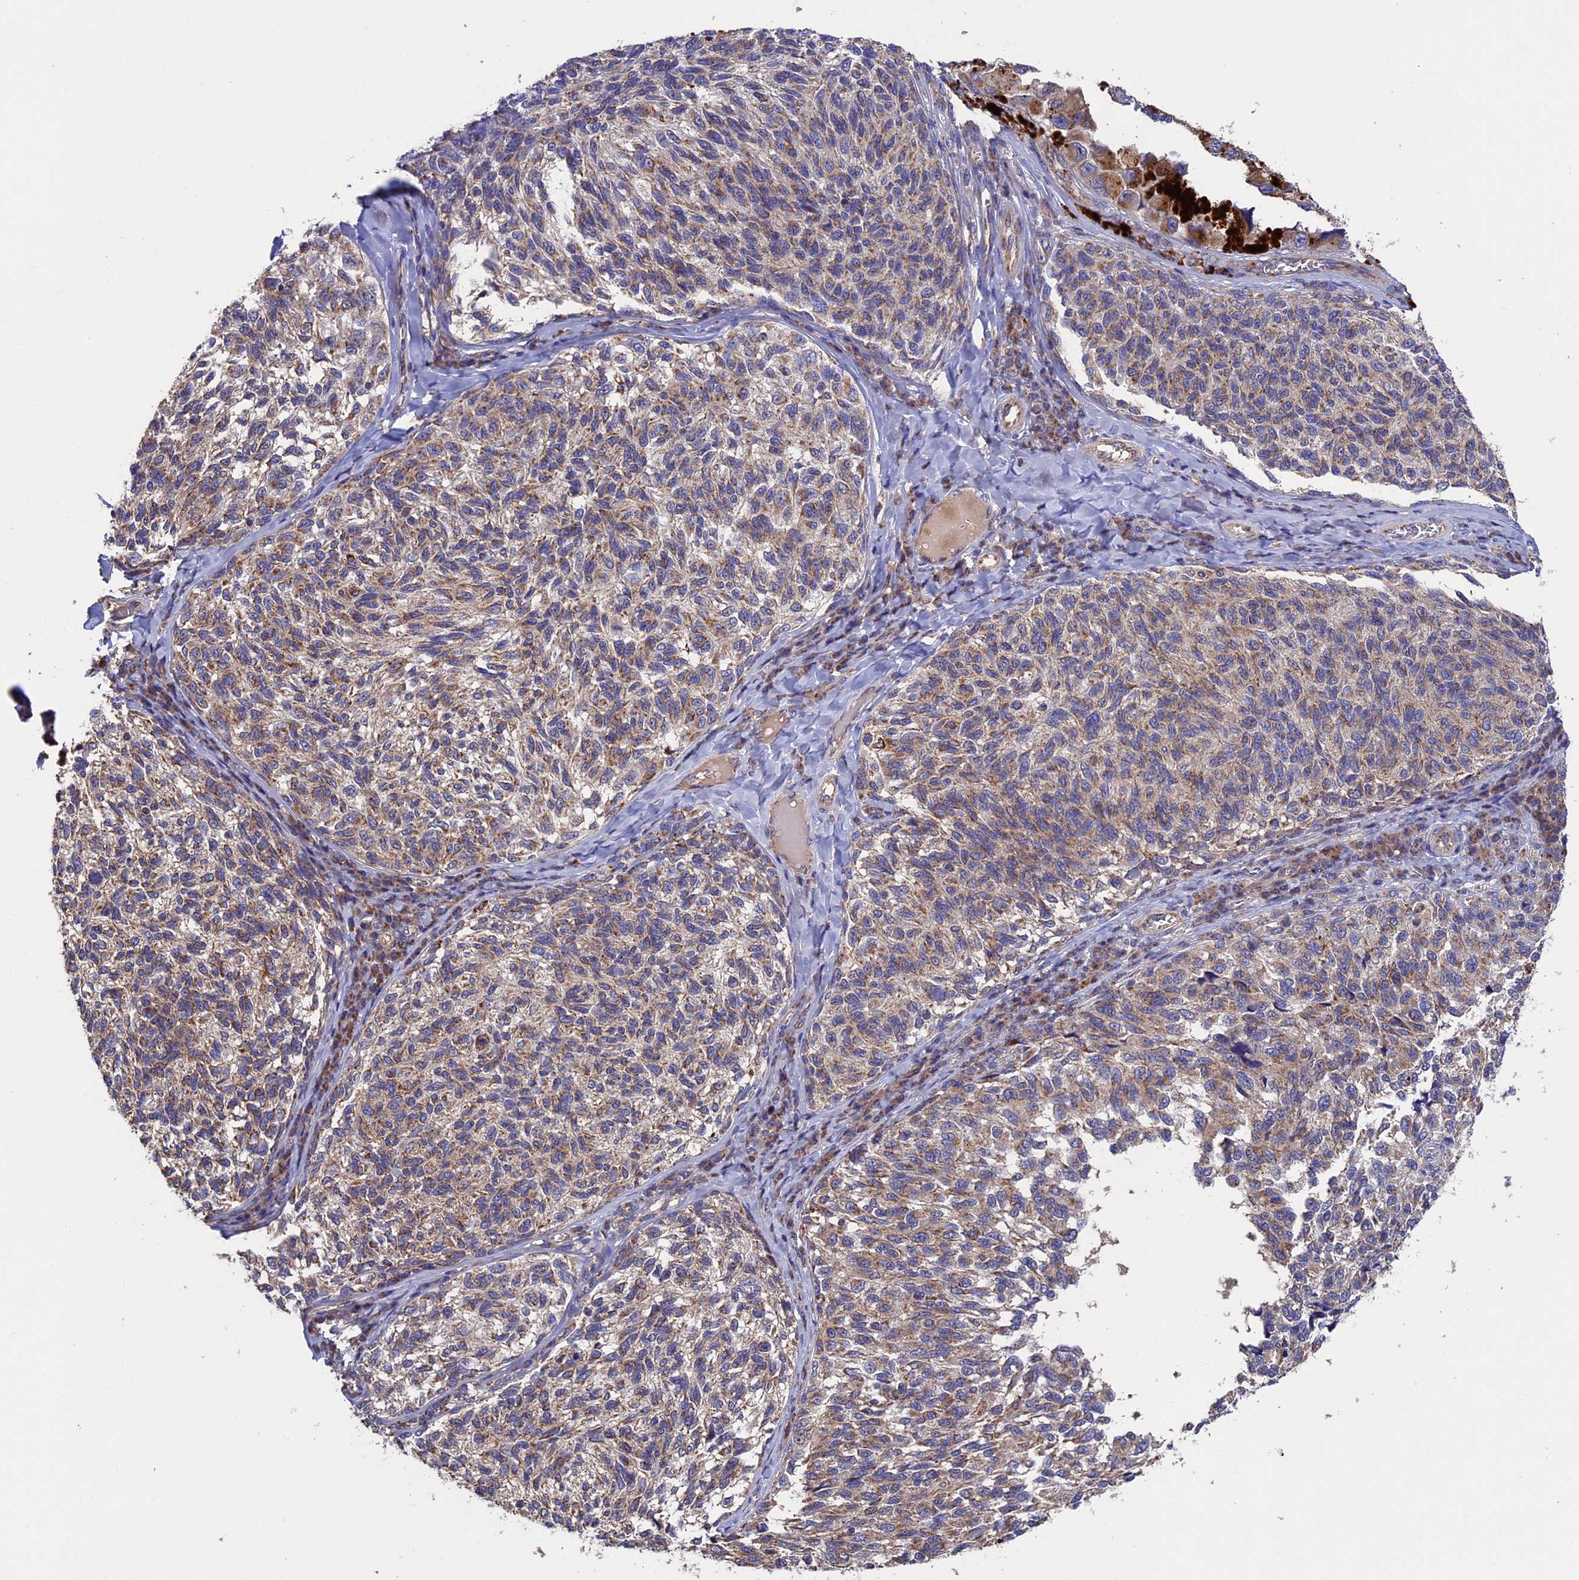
{"staining": {"intensity": "moderate", "quantity": ">75%", "location": "cytoplasmic/membranous"}, "tissue": "melanoma", "cell_type": "Tumor cells", "image_type": "cancer", "snomed": [{"axis": "morphology", "description": "Malignant melanoma, NOS"}, {"axis": "topography", "description": "Skin"}], "caption": "Immunohistochemical staining of human melanoma exhibits moderate cytoplasmic/membranous protein expression in about >75% of tumor cells.", "gene": "RNF17", "patient": {"sex": "female", "age": 73}}